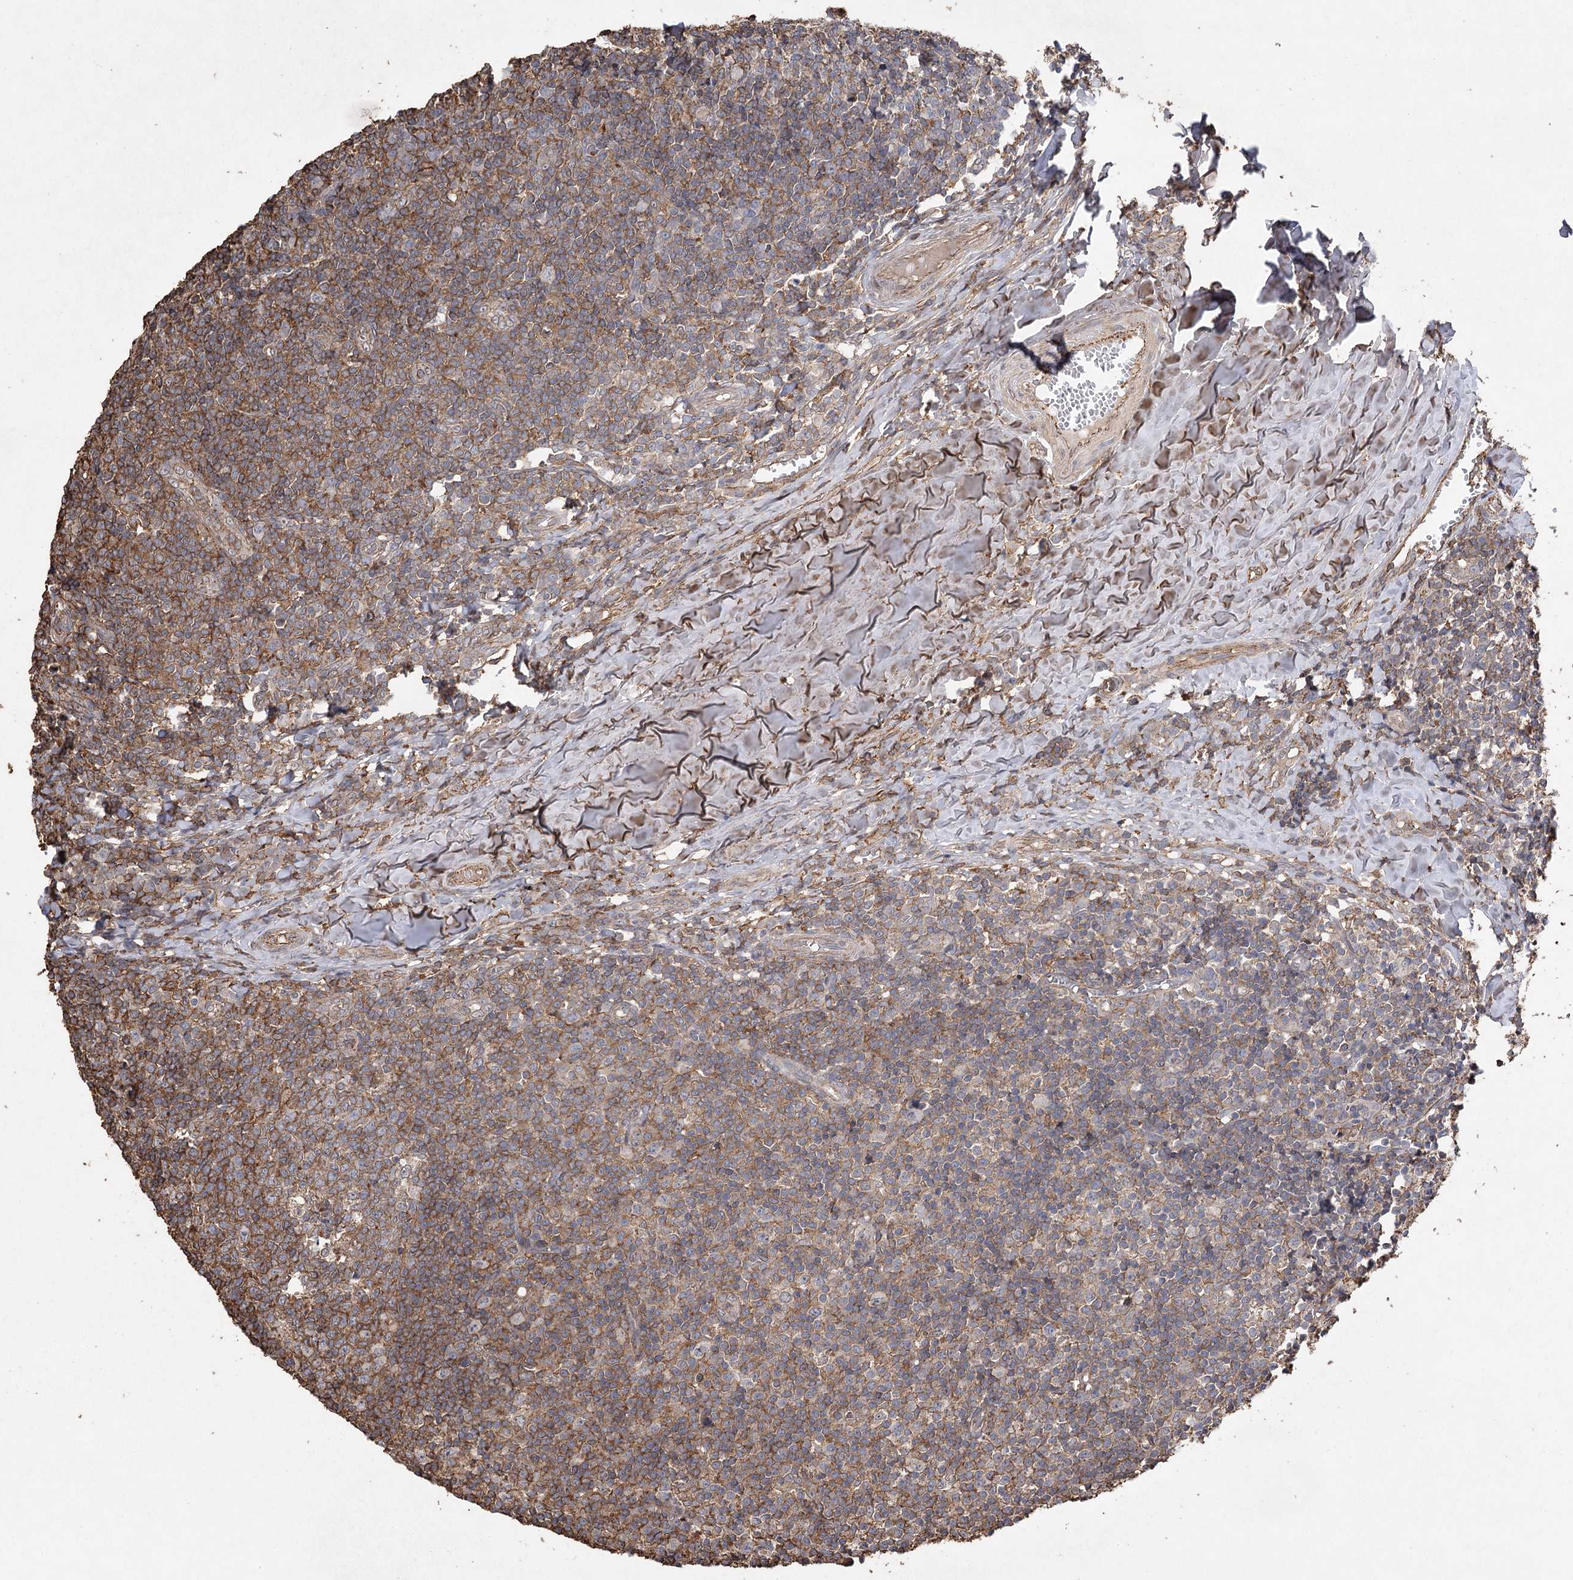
{"staining": {"intensity": "moderate", "quantity": "25%-75%", "location": "cytoplasmic/membranous"}, "tissue": "tonsil", "cell_type": "Germinal center cells", "image_type": "normal", "snomed": [{"axis": "morphology", "description": "Normal tissue, NOS"}, {"axis": "topography", "description": "Tonsil"}], "caption": "Brown immunohistochemical staining in unremarkable human tonsil demonstrates moderate cytoplasmic/membranous expression in approximately 25%-75% of germinal center cells. Immunohistochemistry stains the protein of interest in brown and the nuclei are stained blue.", "gene": "OBSL1", "patient": {"sex": "female", "age": 19}}